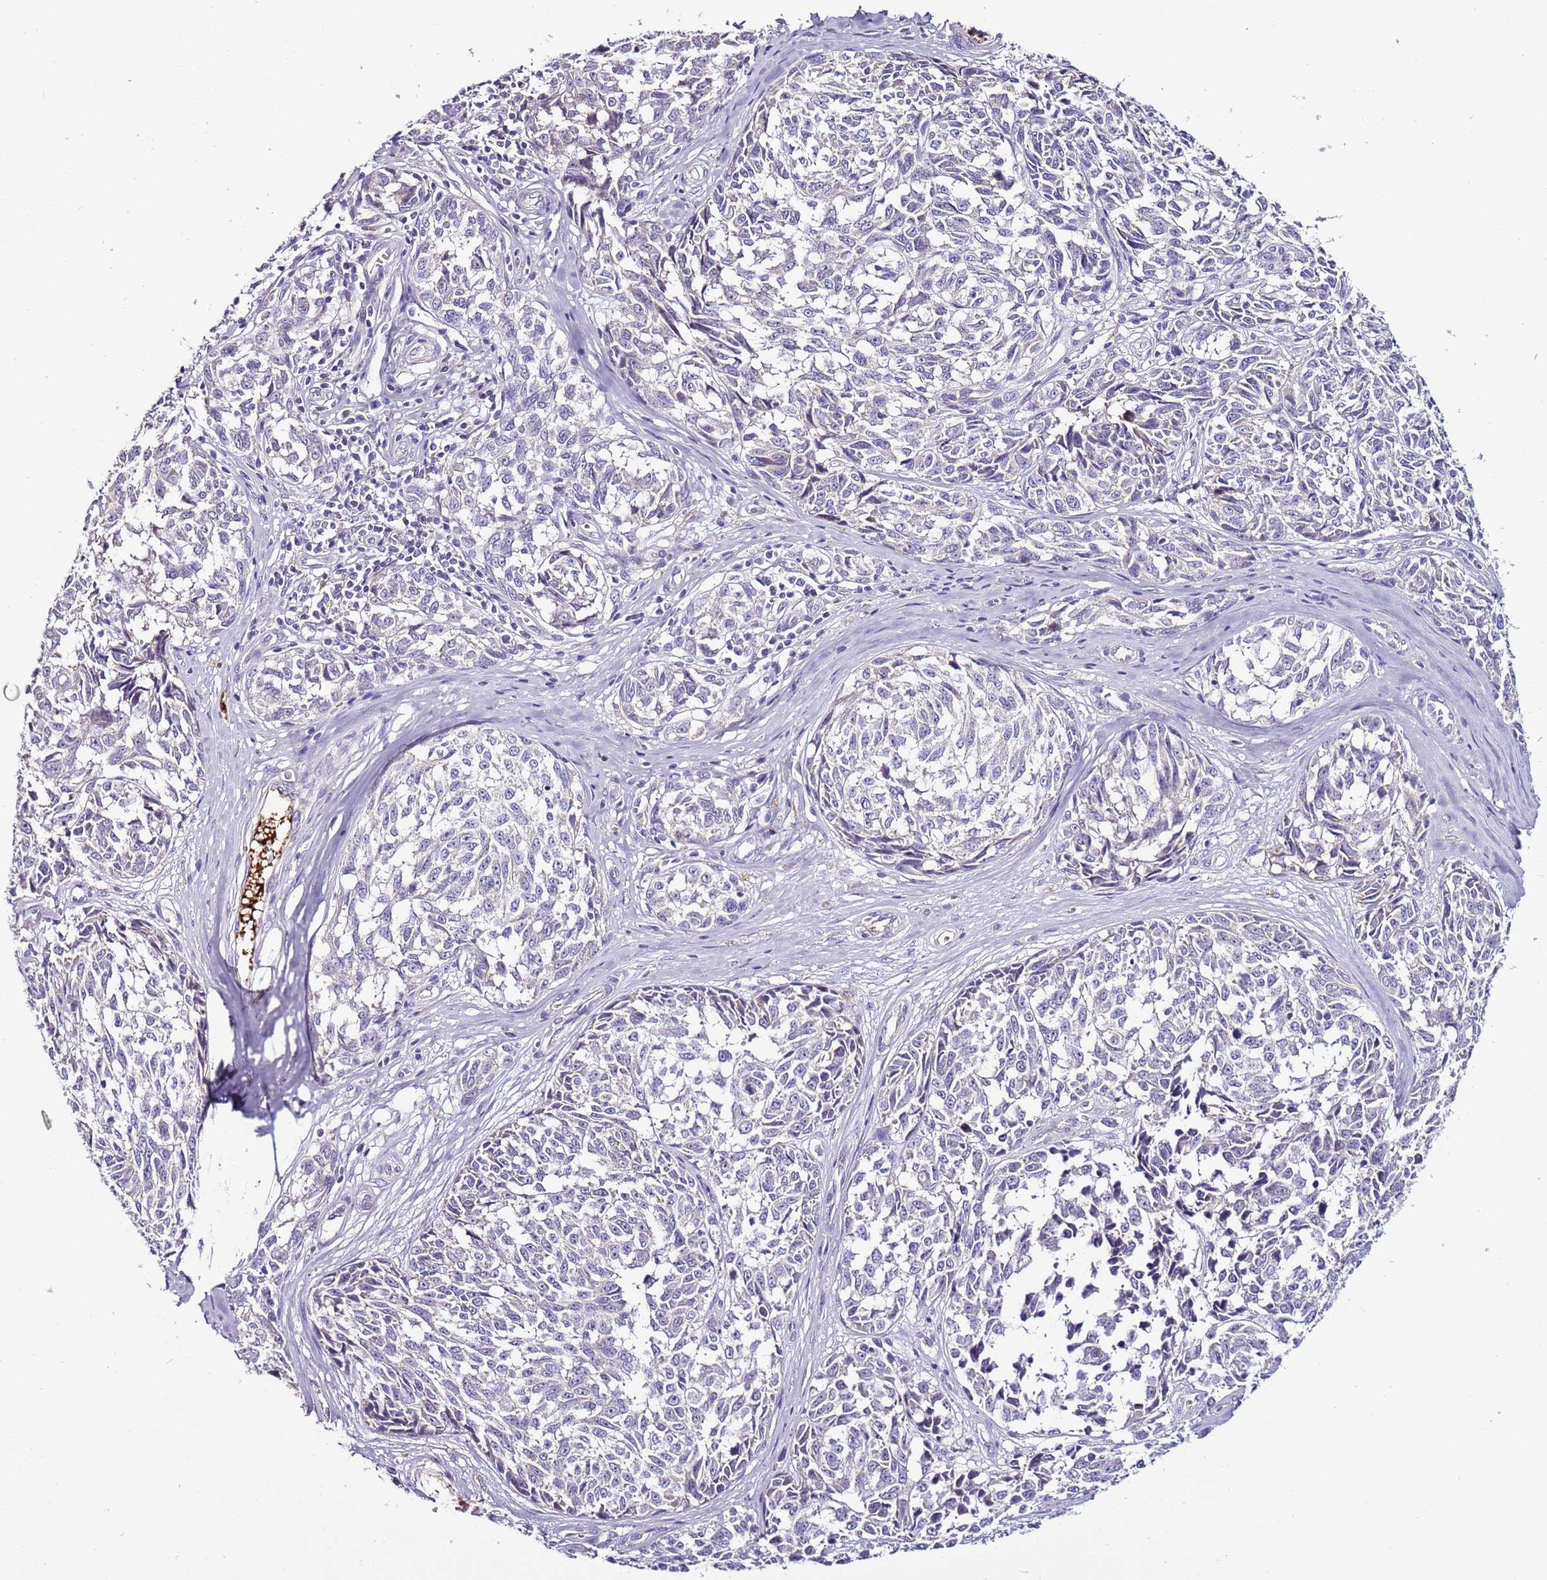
{"staining": {"intensity": "negative", "quantity": "none", "location": "none"}, "tissue": "melanoma", "cell_type": "Tumor cells", "image_type": "cancer", "snomed": [{"axis": "morphology", "description": "Normal tissue, NOS"}, {"axis": "morphology", "description": "Malignant melanoma, NOS"}, {"axis": "topography", "description": "Skin"}], "caption": "The micrograph demonstrates no significant positivity in tumor cells of malignant melanoma. (DAB immunohistochemistry (IHC) with hematoxylin counter stain).", "gene": "FAM20A", "patient": {"sex": "female", "age": 64}}